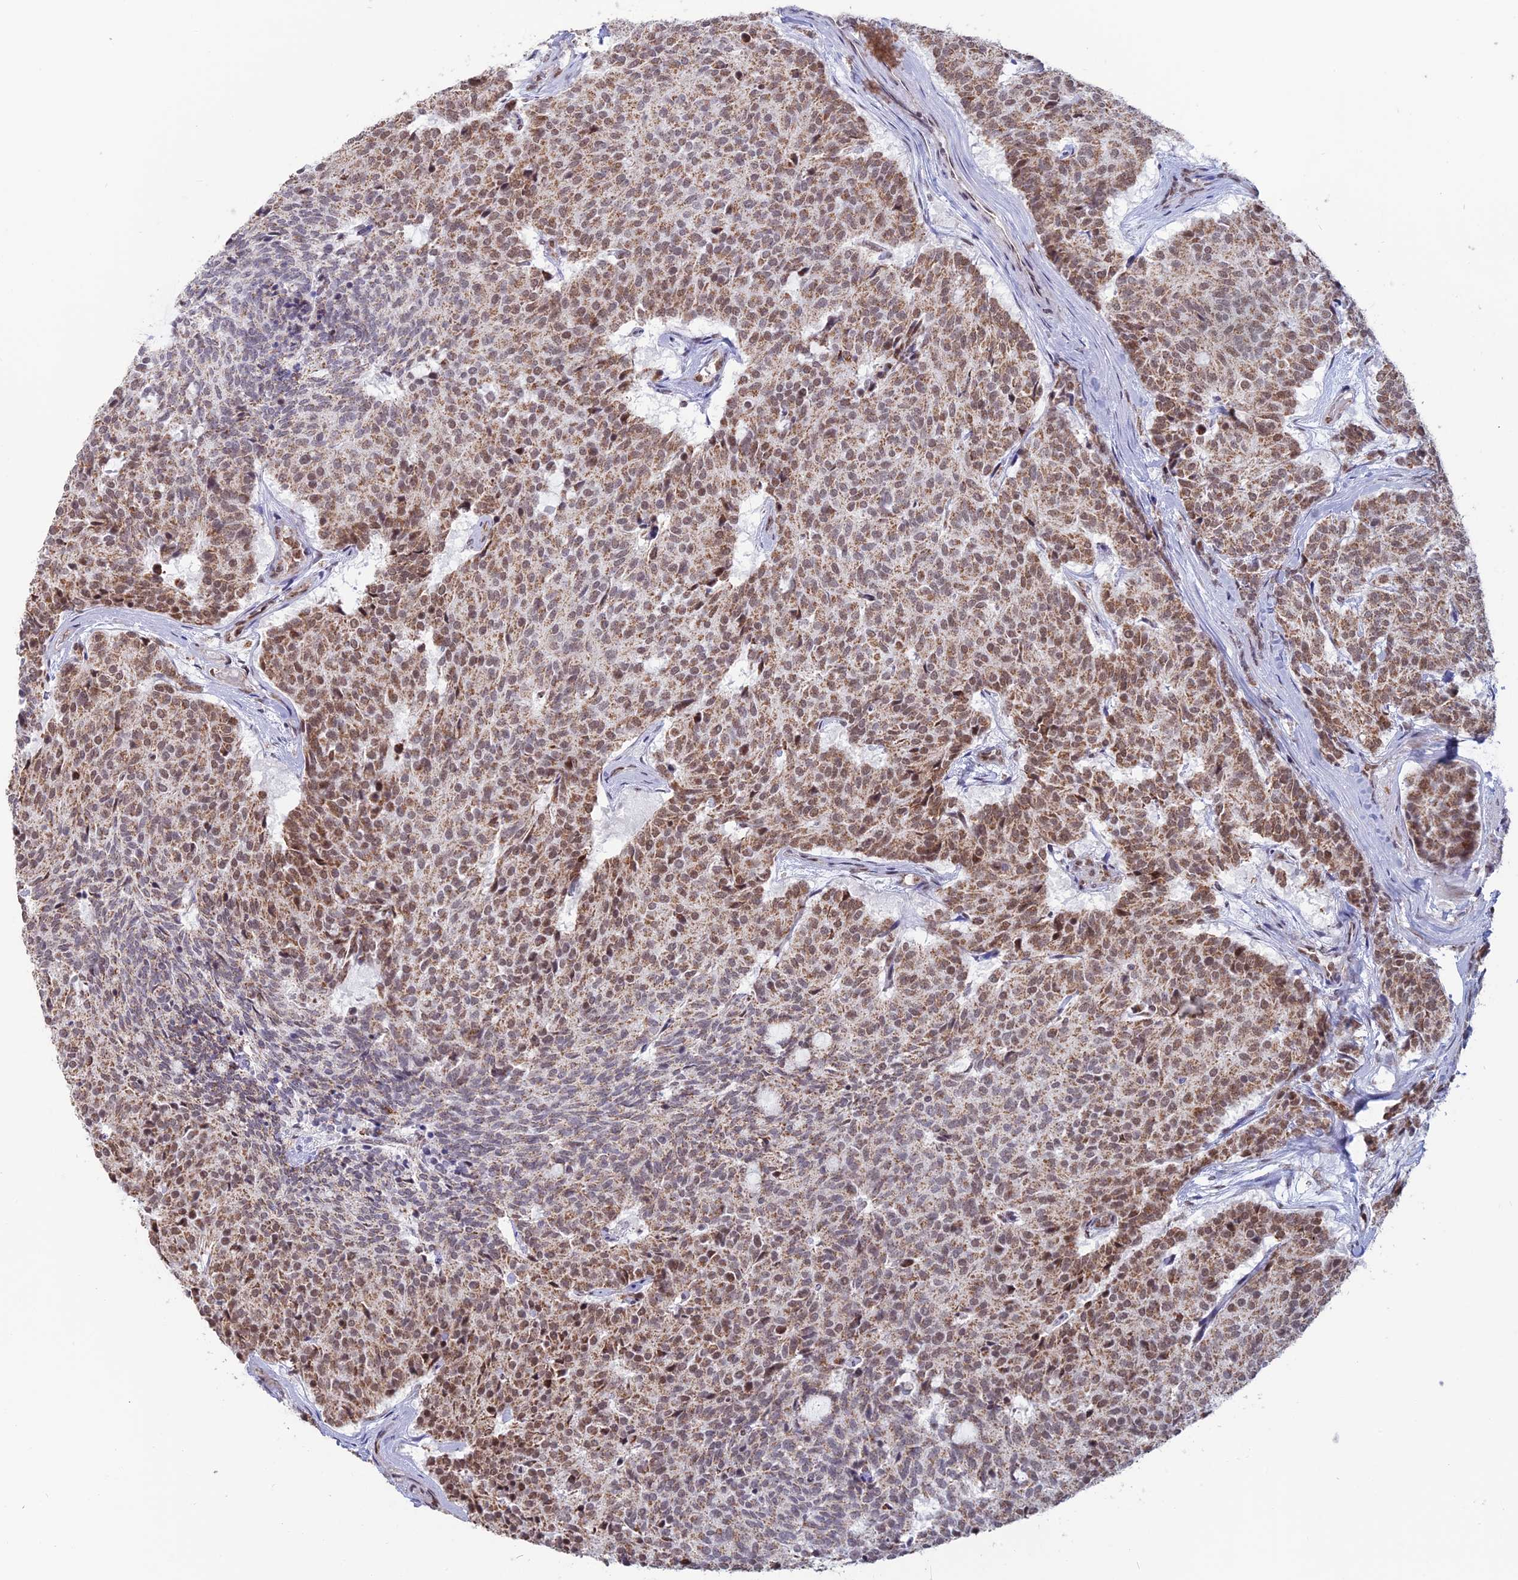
{"staining": {"intensity": "moderate", "quantity": ">75%", "location": "cytoplasmic/membranous,nuclear"}, "tissue": "carcinoid", "cell_type": "Tumor cells", "image_type": "cancer", "snomed": [{"axis": "morphology", "description": "Carcinoid, malignant, NOS"}, {"axis": "topography", "description": "Pancreas"}], "caption": "Immunohistochemistry of carcinoid shows medium levels of moderate cytoplasmic/membranous and nuclear positivity in approximately >75% of tumor cells.", "gene": "ARHGAP40", "patient": {"sex": "female", "age": 54}}